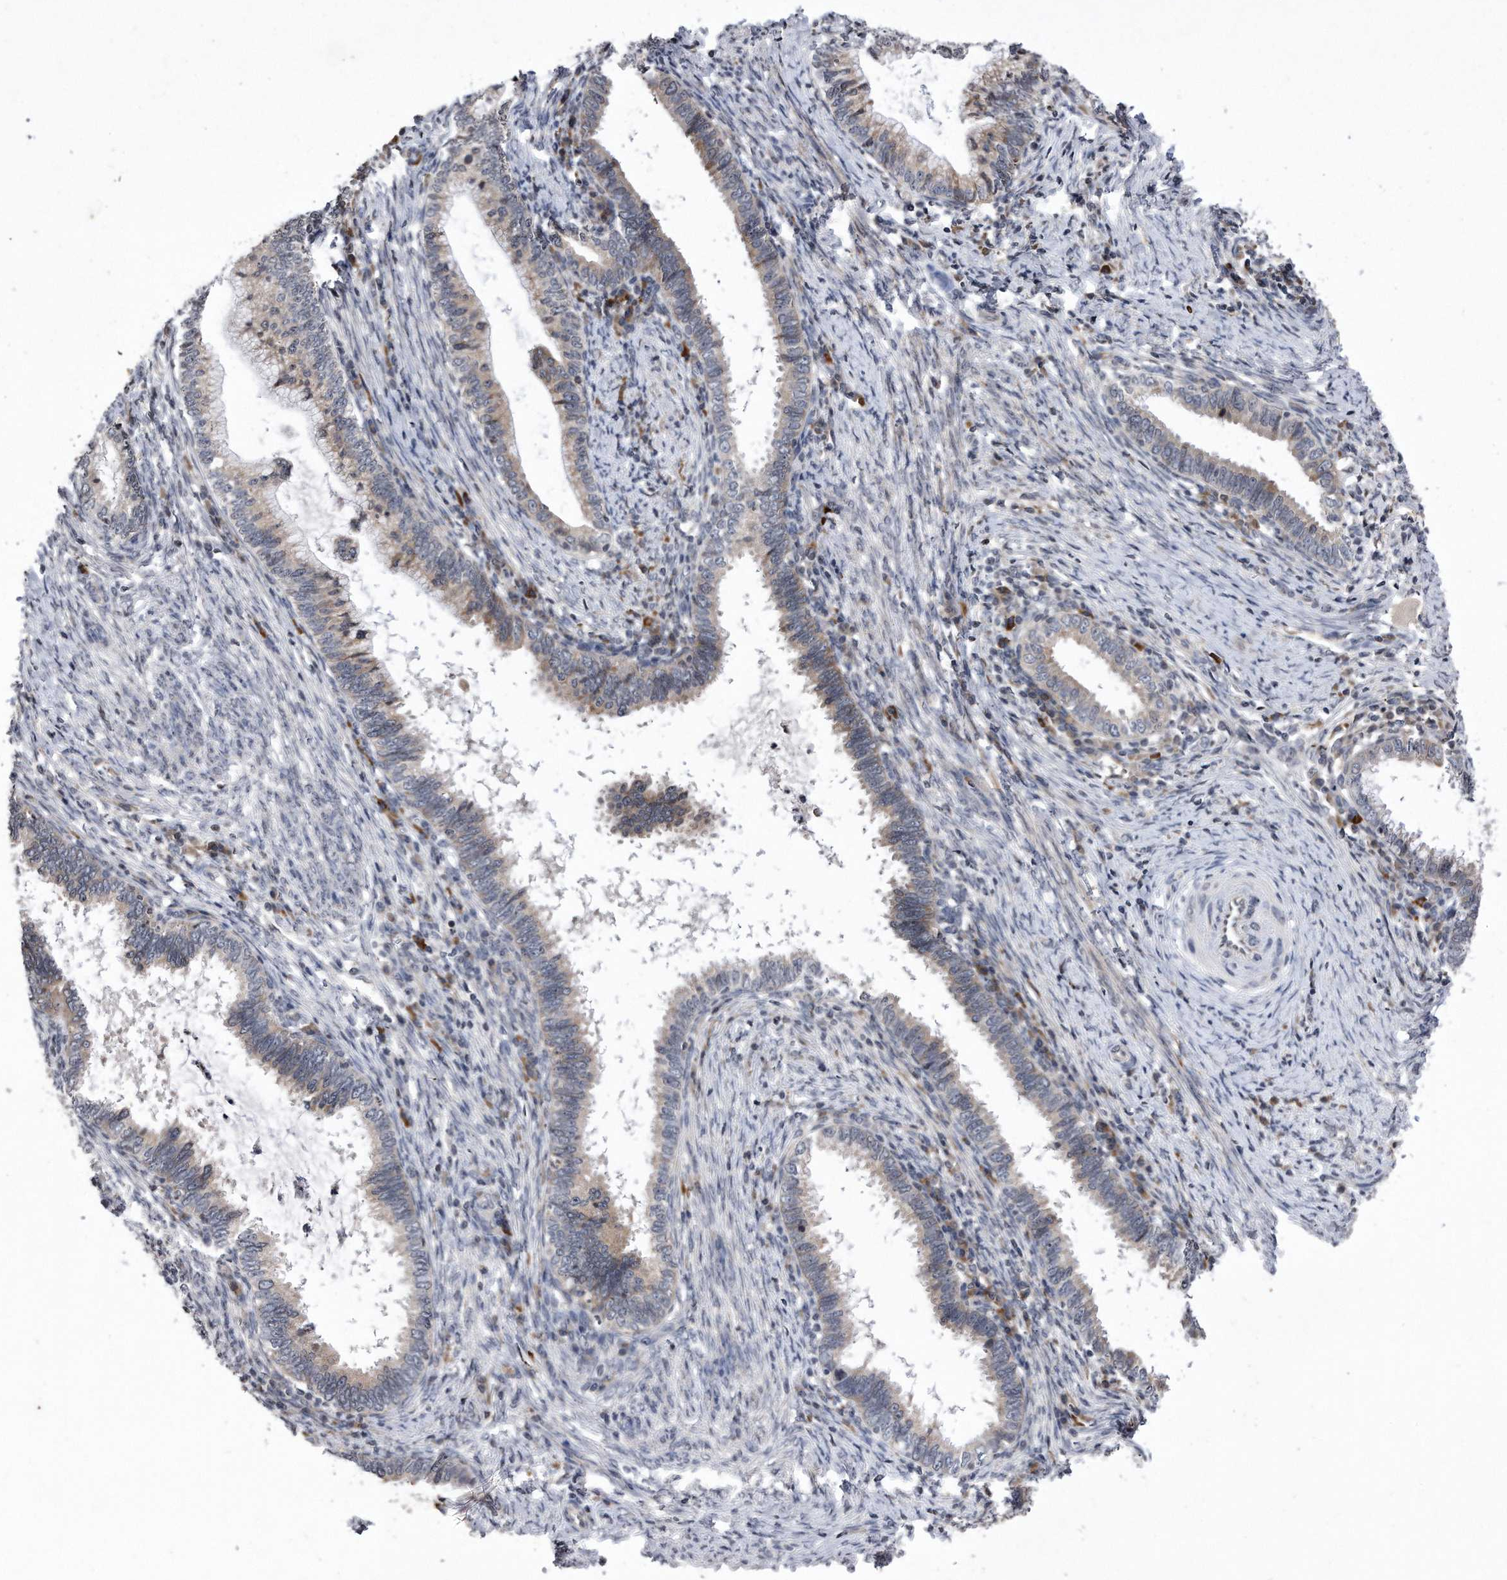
{"staining": {"intensity": "weak", "quantity": "25%-75%", "location": "cytoplasmic/membranous"}, "tissue": "cervical cancer", "cell_type": "Tumor cells", "image_type": "cancer", "snomed": [{"axis": "morphology", "description": "Adenocarcinoma, NOS"}, {"axis": "topography", "description": "Cervix"}], "caption": "Tumor cells display low levels of weak cytoplasmic/membranous positivity in approximately 25%-75% of cells in human cervical adenocarcinoma. The protein is shown in brown color, while the nuclei are stained blue.", "gene": "DAB1", "patient": {"sex": "female", "age": 36}}